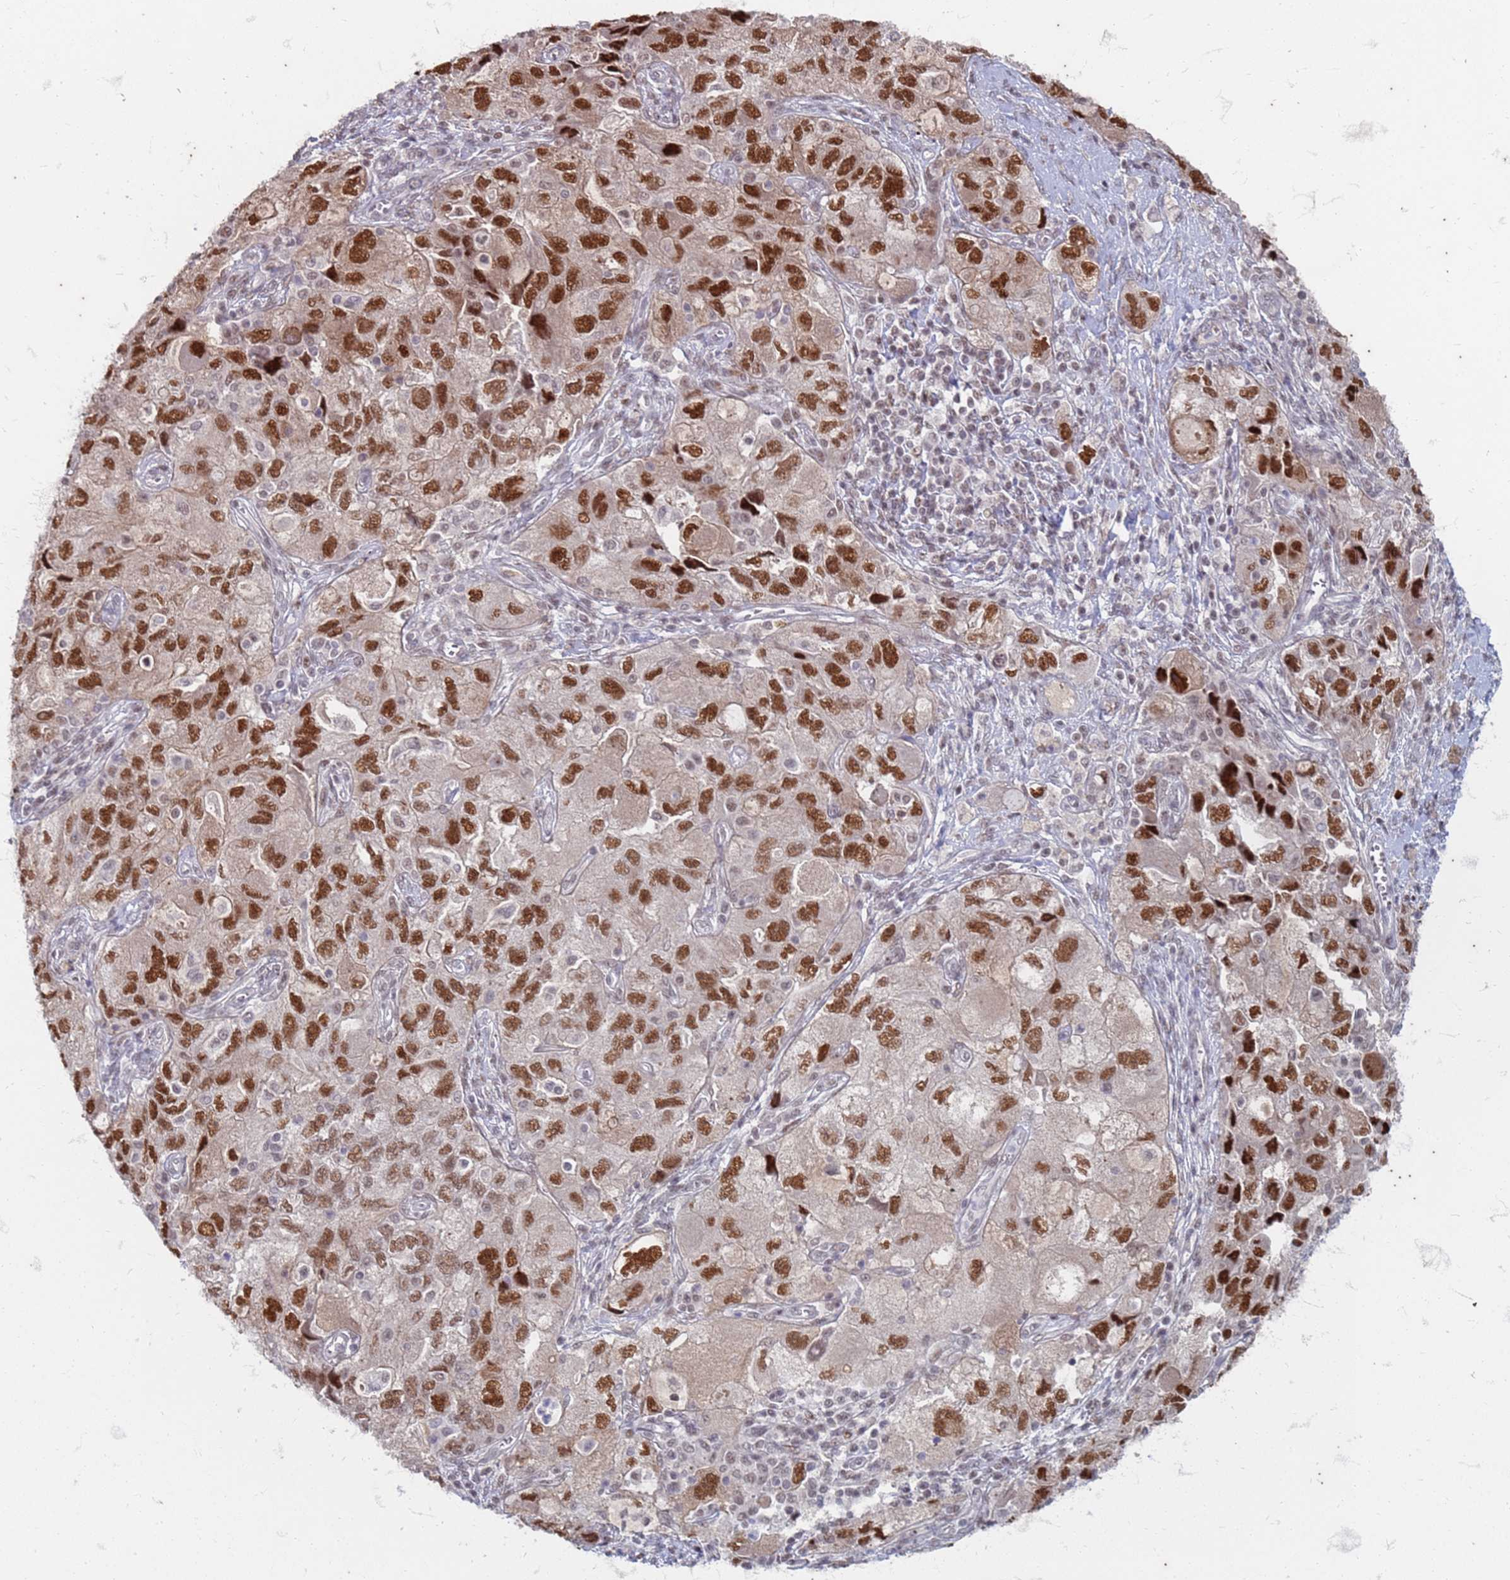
{"staining": {"intensity": "strong", "quantity": ">75%", "location": "nuclear"}, "tissue": "ovarian cancer", "cell_type": "Tumor cells", "image_type": "cancer", "snomed": [{"axis": "morphology", "description": "Carcinoma, NOS"}, {"axis": "morphology", "description": "Cystadenocarcinoma, serous, NOS"}, {"axis": "topography", "description": "Ovary"}], "caption": "Immunohistochemical staining of human ovarian serous cystadenocarcinoma reveals high levels of strong nuclear protein expression in about >75% of tumor cells.", "gene": "TRMT6", "patient": {"sex": "female", "age": 69}}